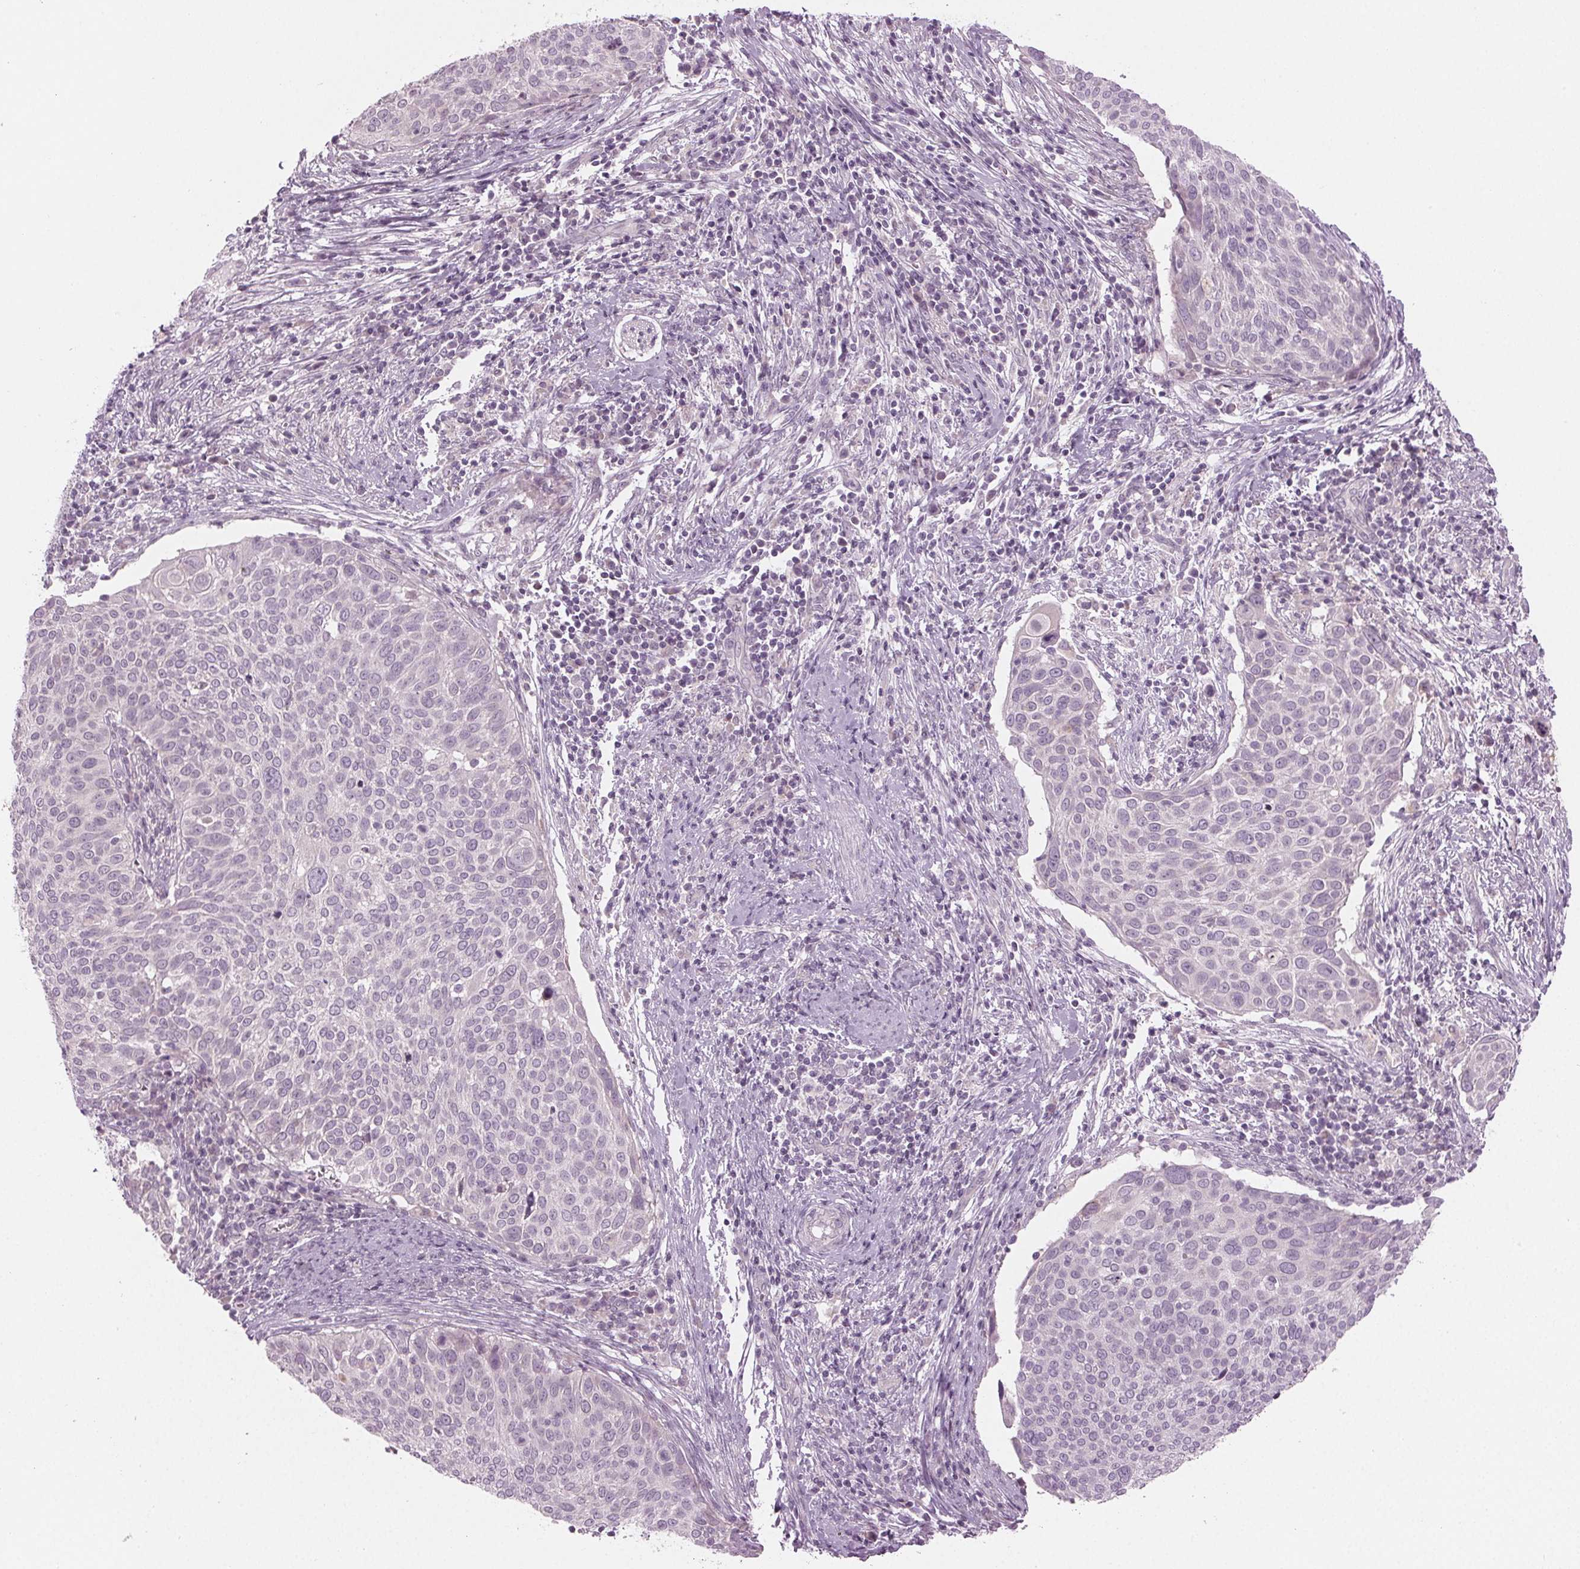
{"staining": {"intensity": "negative", "quantity": "none", "location": "none"}, "tissue": "cervical cancer", "cell_type": "Tumor cells", "image_type": "cancer", "snomed": [{"axis": "morphology", "description": "Squamous cell carcinoma, NOS"}, {"axis": "topography", "description": "Cervix"}], "caption": "This is a image of immunohistochemistry staining of cervical cancer, which shows no positivity in tumor cells. (Stains: DAB immunohistochemistry with hematoxylin counter stain, Microscopy: brightfield microscopy at high magnification).", "gene": "PRAP1", "patient": {"sex": "female", "age": 39}}